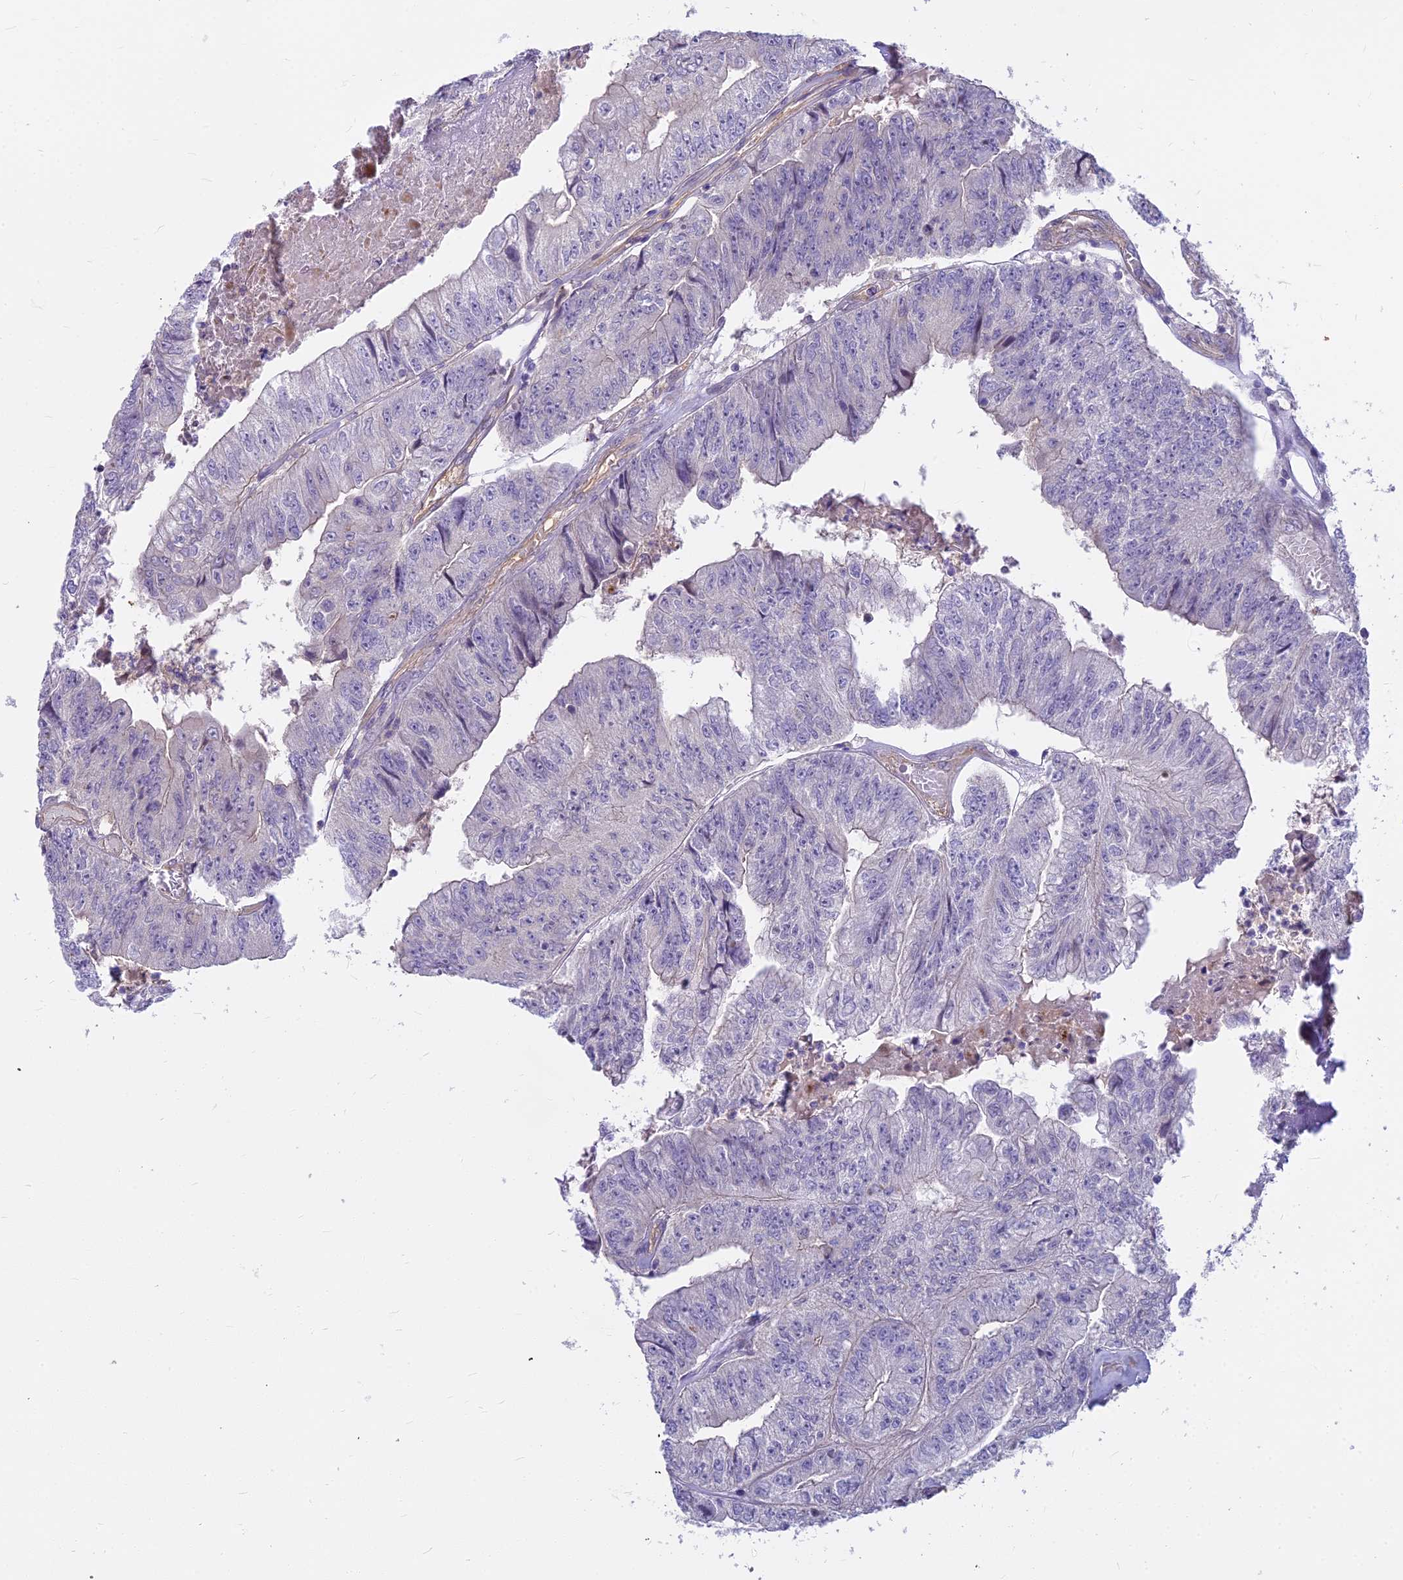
{"staining": {"intensity": "negative", "quantity": "none", "location": "none"}, "tissue": "colorectal cancer", "cell_type": "Tumor cells", "image_type": "cancer", "snomed": [{"axis": "morphology", "description": "Adenocarcinoma, NOS"}, {"axis": "topography", "description": "Colon"}], "caption": "This is a histopathology image of IHC staining of colorectal adenocarcinoma, which shows no positivity in tumor cells.", "gene": "HLA-DOA", "patient": {"sex": "female", "age": 67}}